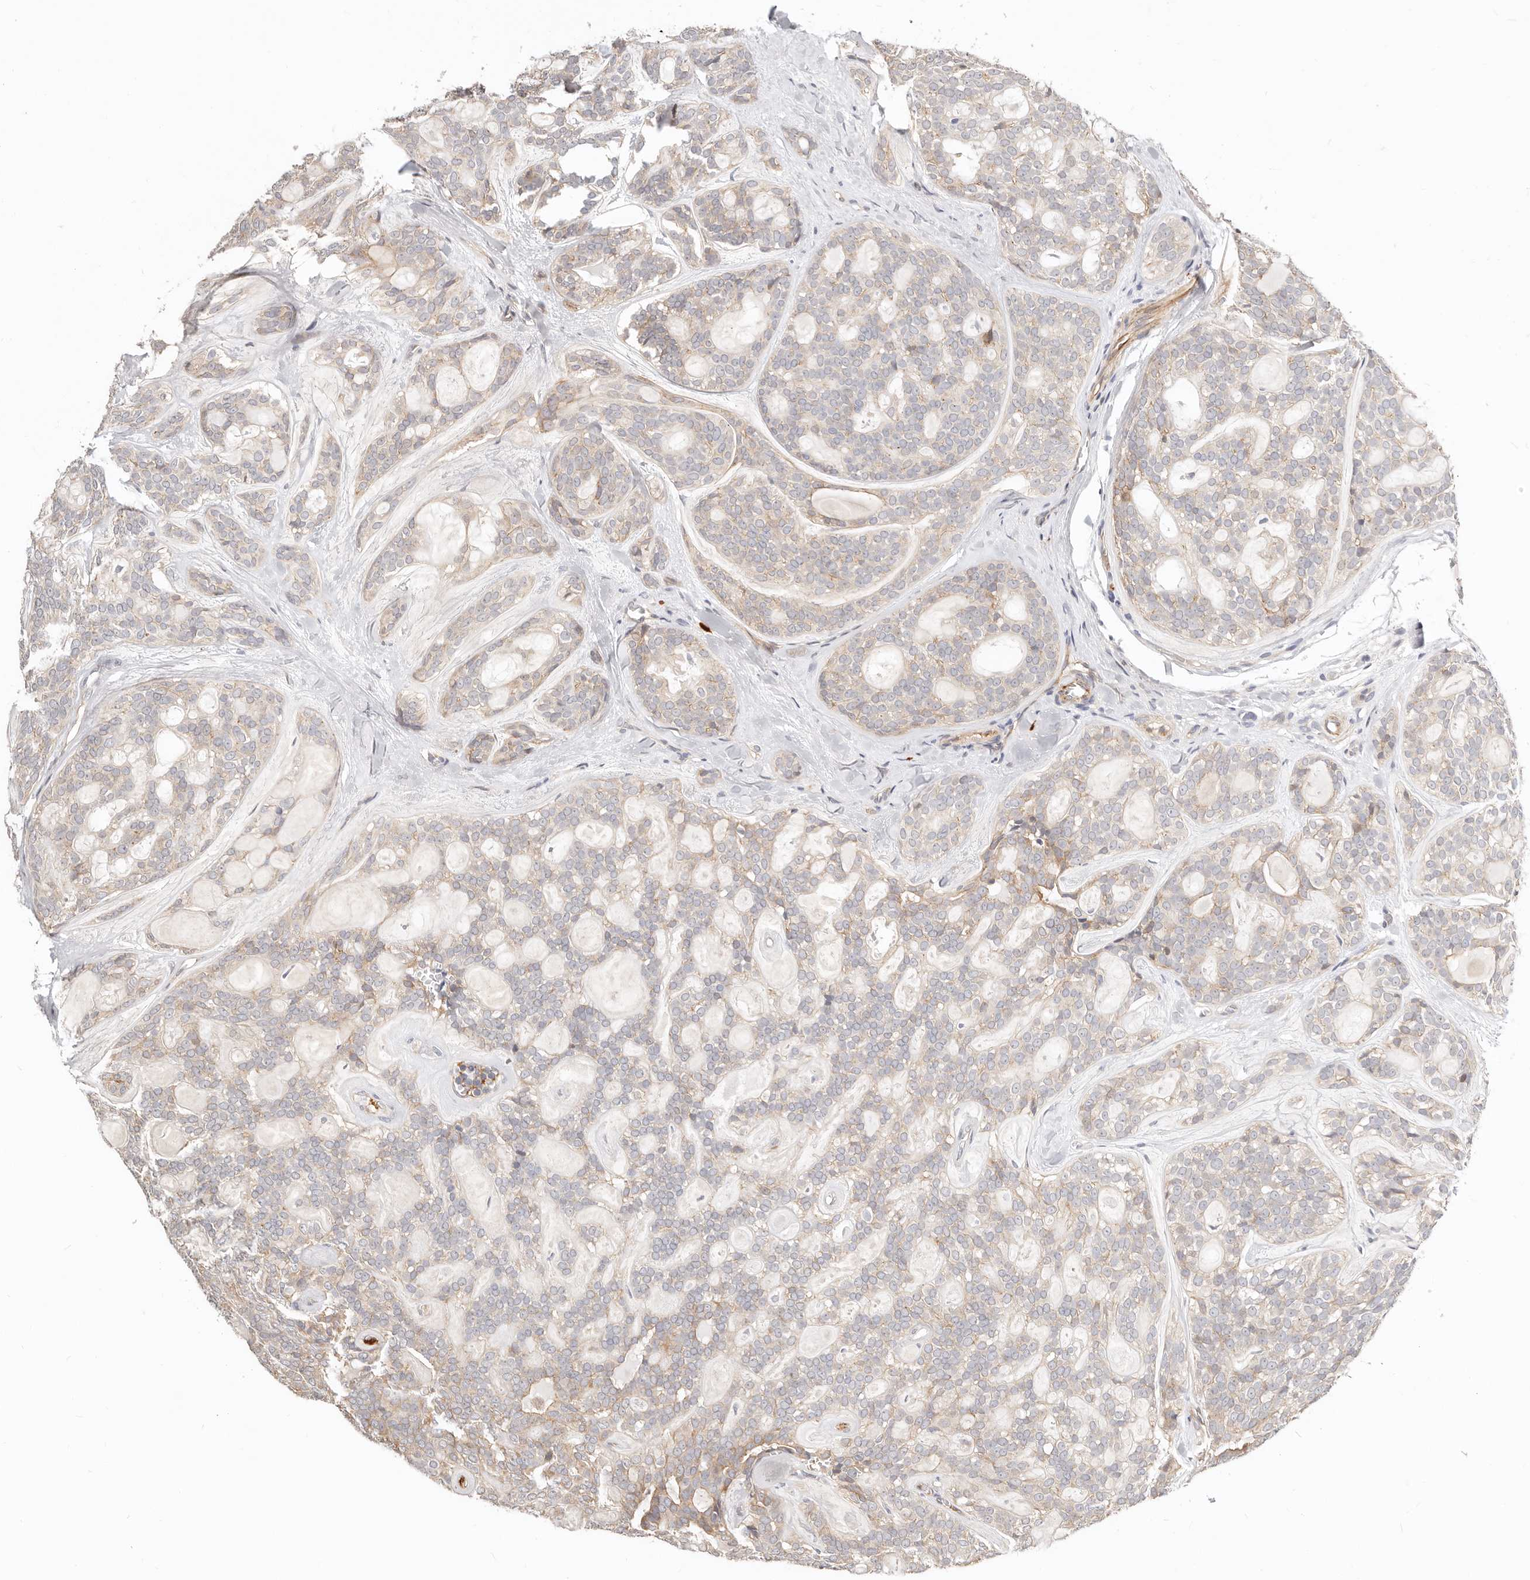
{"staining": {"intensity": "weak", "quantity": ">75%", "location": "cytoplasmic/membranous"}, "tissue": "head and neck cancer", "cell_type": "Tumor cells", "image_type": "cancer", "snomed": [{"axis": "morphology", "description": "Adenocarcinoma, NOS"}, {"axis": "topography", "description": "Head-Neck"}], "caption": "Immunohistochemical staining of head and neck cancer shows low levels of weak cytoplasmic/membranous protein positivity in about >75% of tumor cells.", "gene": "ZRANB1", "patient": {"sex": "male", "age": 66}}